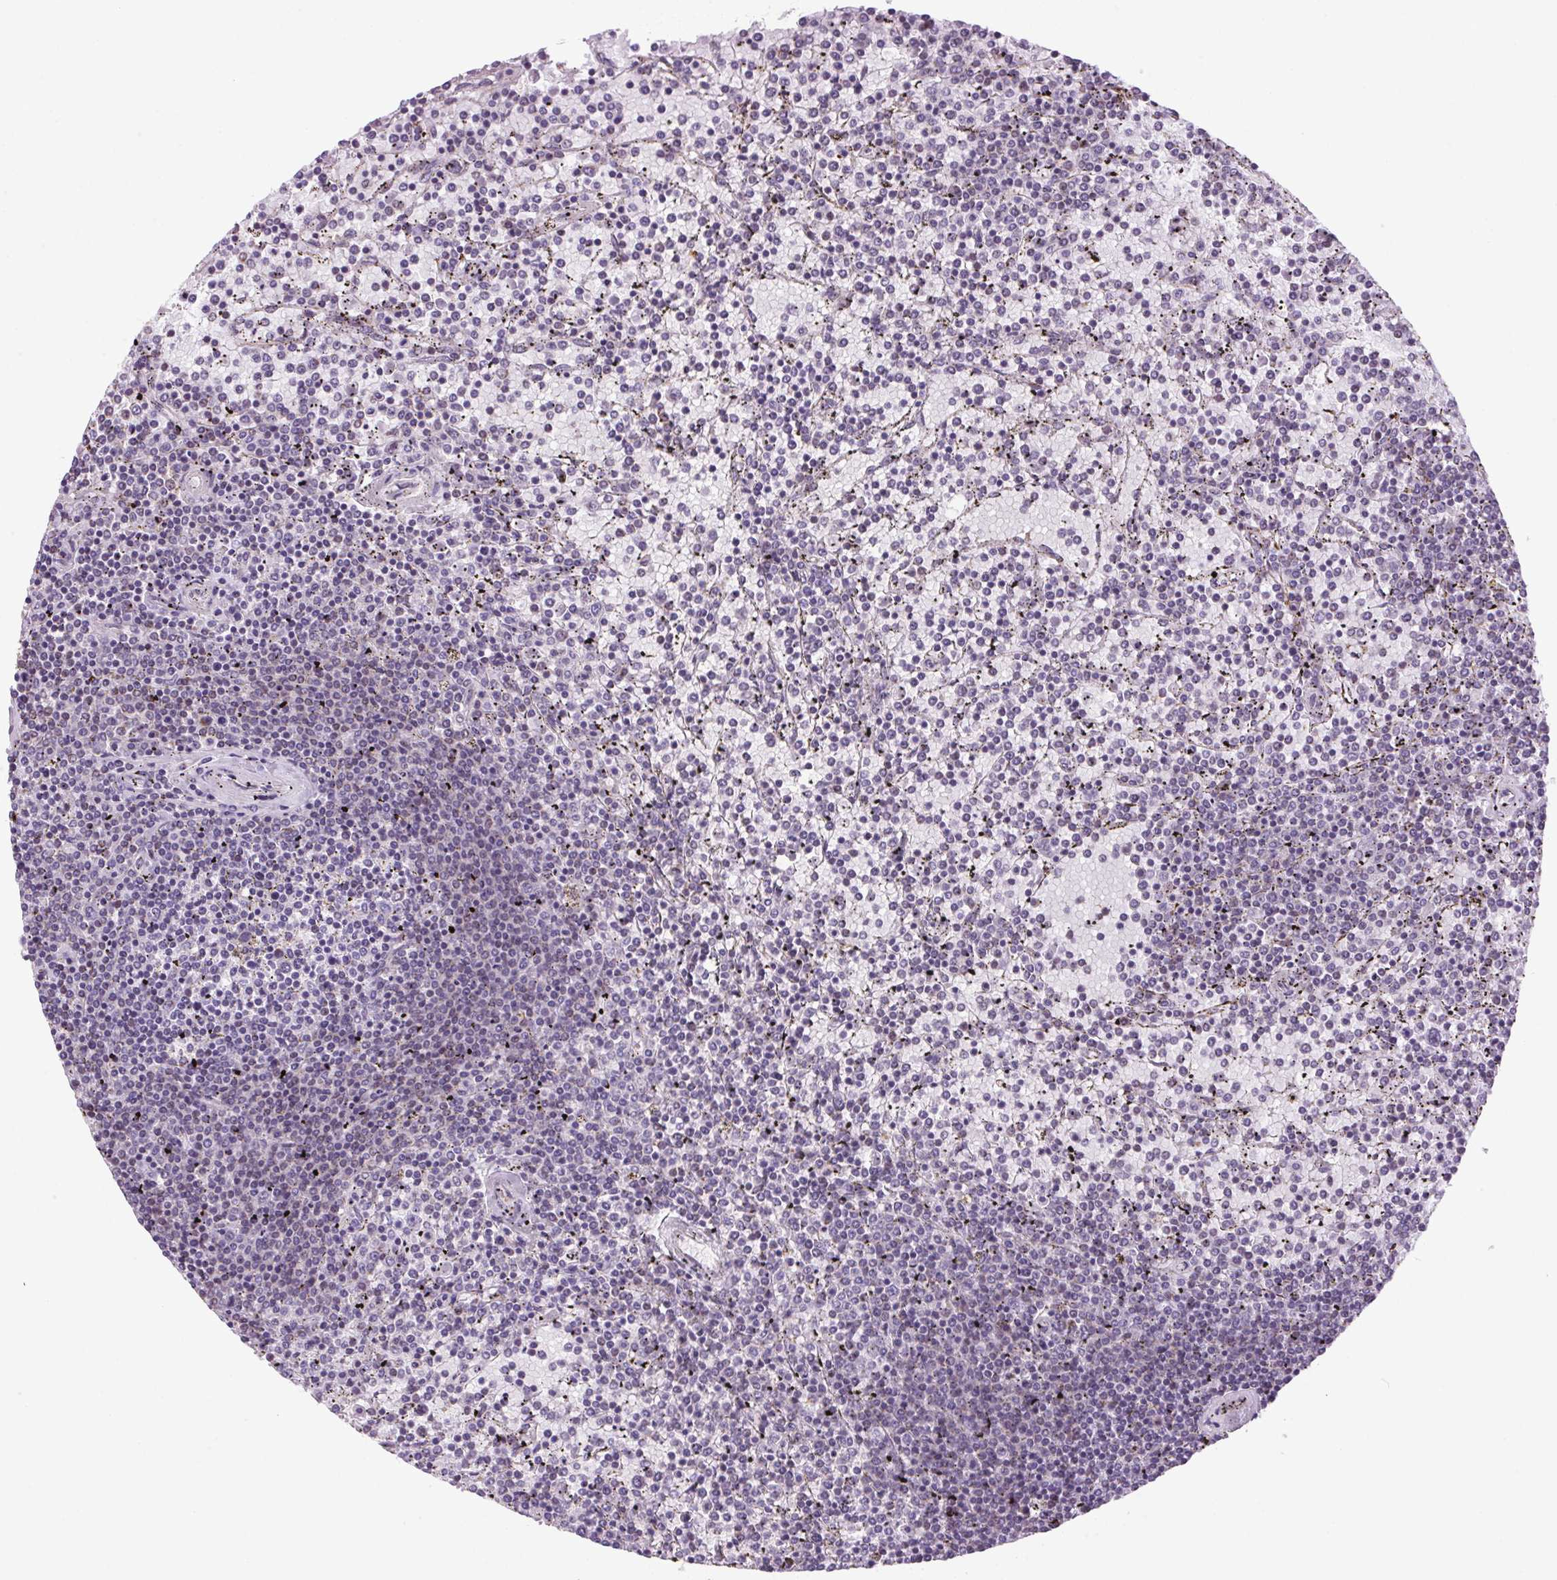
{"staining": {"intensity": "negative", "quantity": "none", "location": "none"}, "tissue": "lymphoma", "cell_type": "Tumor cells", "image_type": "cancer", "snomed": [{"axis": "morphology", "description": "Malignant lymphoma, non-Hodgkin's type, Low grade"}, {"axis": "topography", "description": "Spleen"}], "caption": "Immunohistochemistry (IHC) of lymphoma shows no staining in tumor cells. The staining is performed using DAB brown chromogen with nuclei counter-stained in using hematoxylin.", "gene": "AKR1E2", "patient": {"sex": "female", "age": 77}}